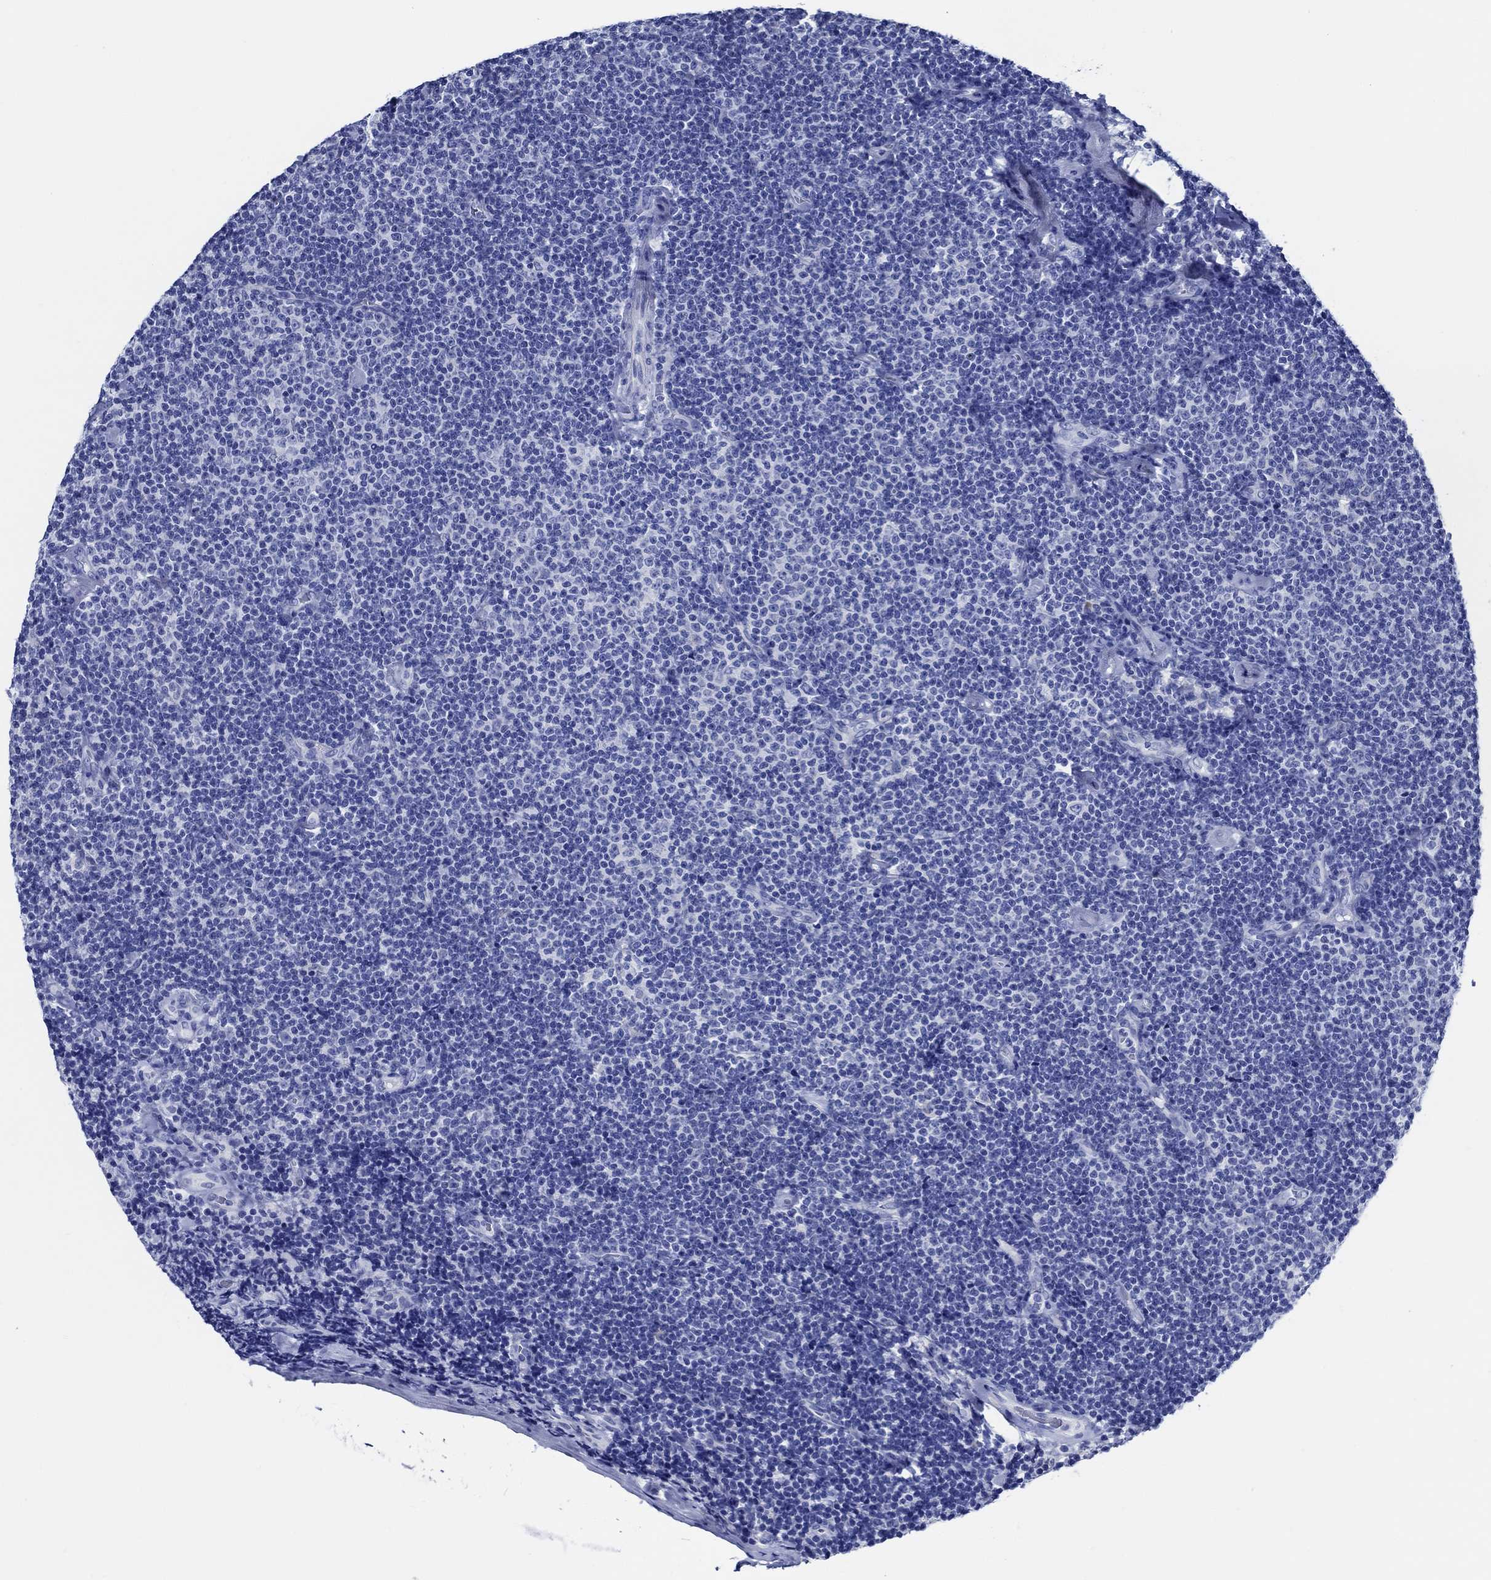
{"staining": {"intensity": "negative", "quantity": "none", "location": "none"}, "tissue": "lymphoma", "cell_type": "Tumor cells", "image_type": "cancer", "snomed": [{"axis": "morphology", "description": "Malignant lymphoma, non-Hodgkin's type, Low grade"}, {"axis": "topography", "description": "Lymph node"}], "caption": "High magnification brightfield microscopy of malignant lymphoma, non-Hodgkin's type (low-grade) stained with DAB (3,3'-diaminobenzidine) (brown) and counterstained with hematoxylin (blue): tumor cells show no significant expression.", "gene": "WDR62", "patient": {"sex": "male", "age": 81}}